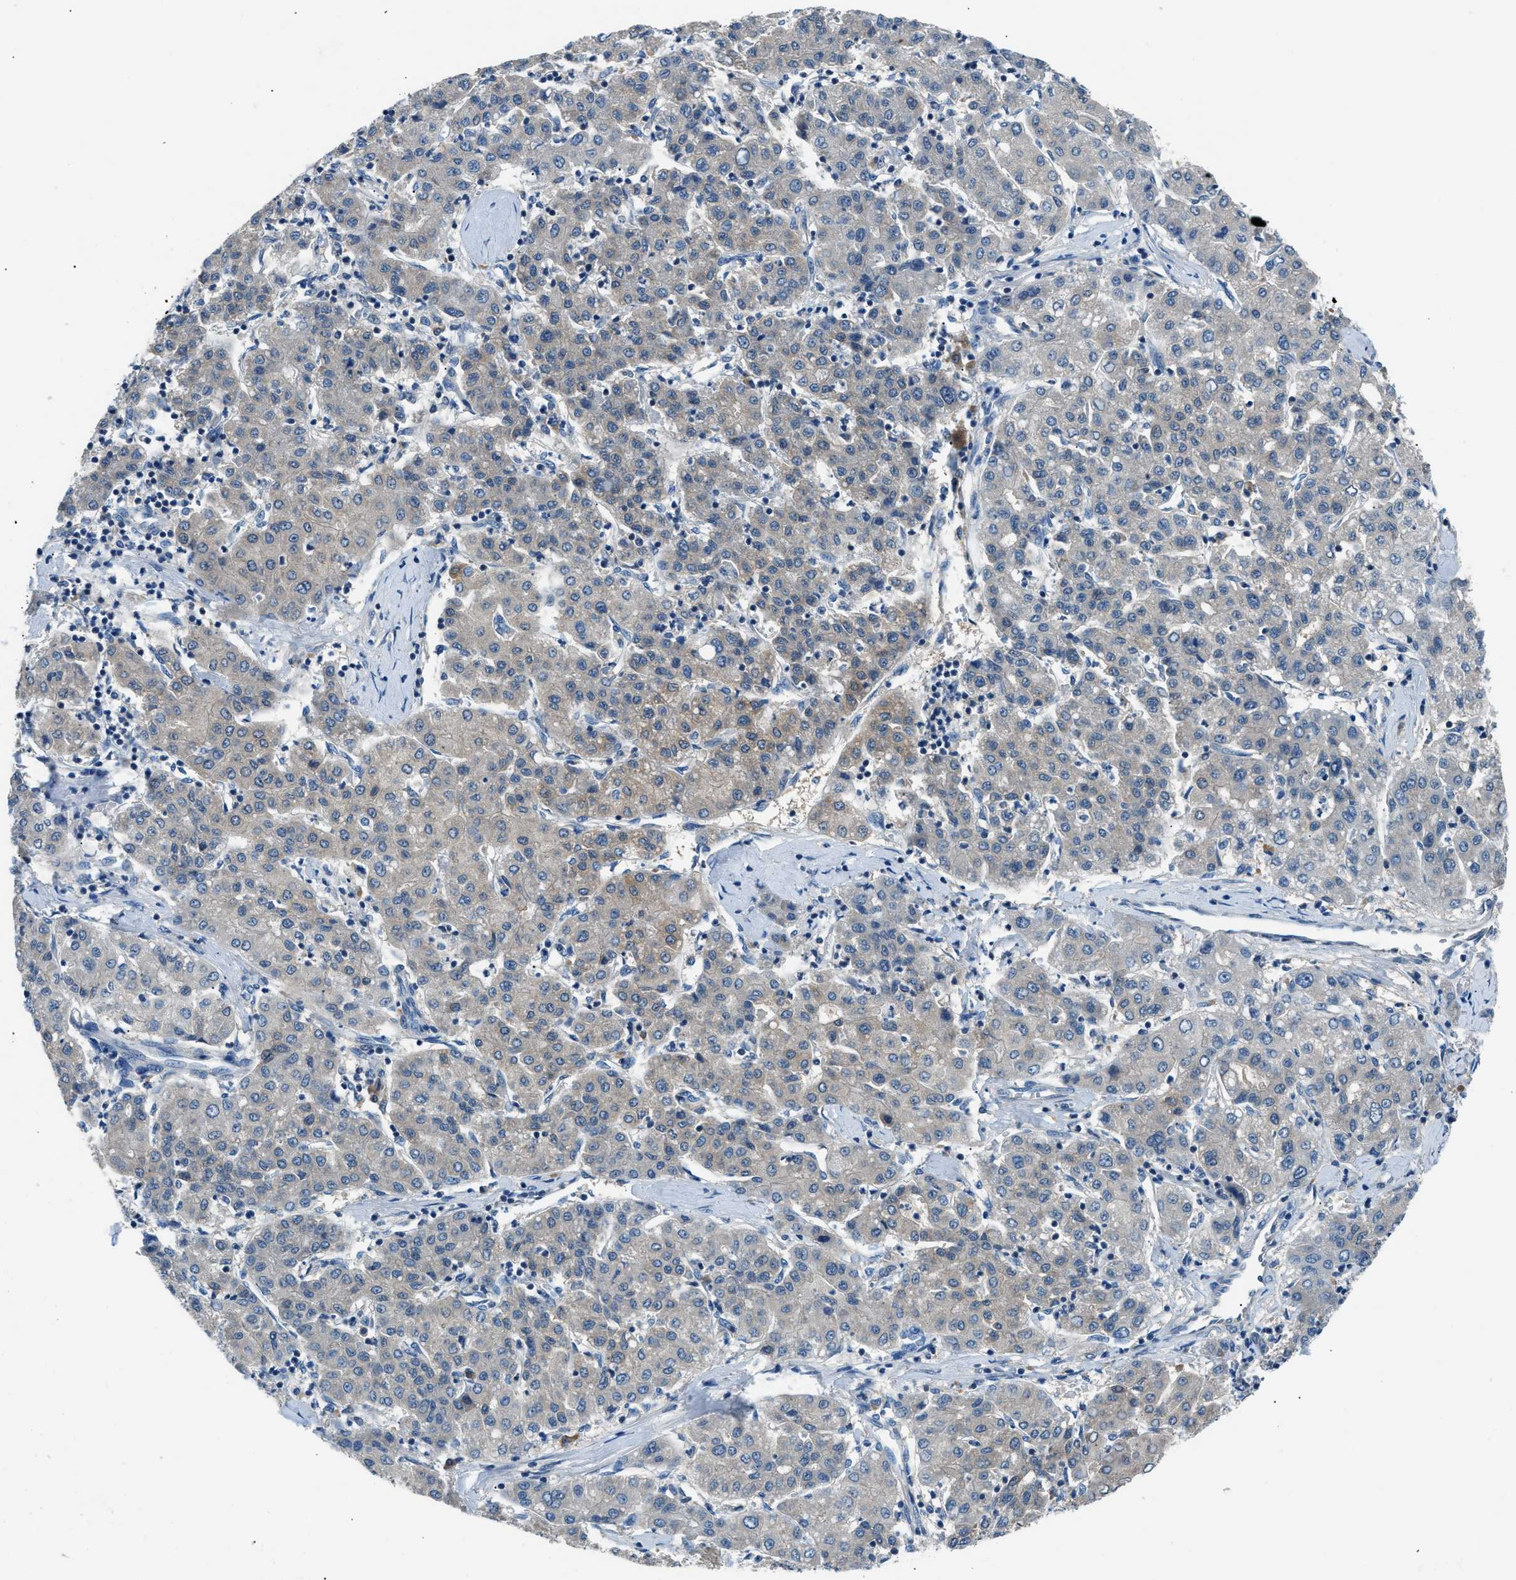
{"staining": {"intensity": "weak", "quantity": "<25%", "location": "cytoplasmic/membranous"}, "tissue": "liver cancer", "cell_type": "Tumor cells", "image_type": "cancer", "snomed": [{"axis": "morphology", "description": "Carcinoma, Hepatocellular, NOS"}, {"axis": "topography", "description": "Liver"}], "caption": "Immunohistochemistry (IHC) of human hepatocellular carcinoma (liver) displays no expression in tumor cells.", "gene": "ACP1", "patient": {"sex": "male", "age": 65}}